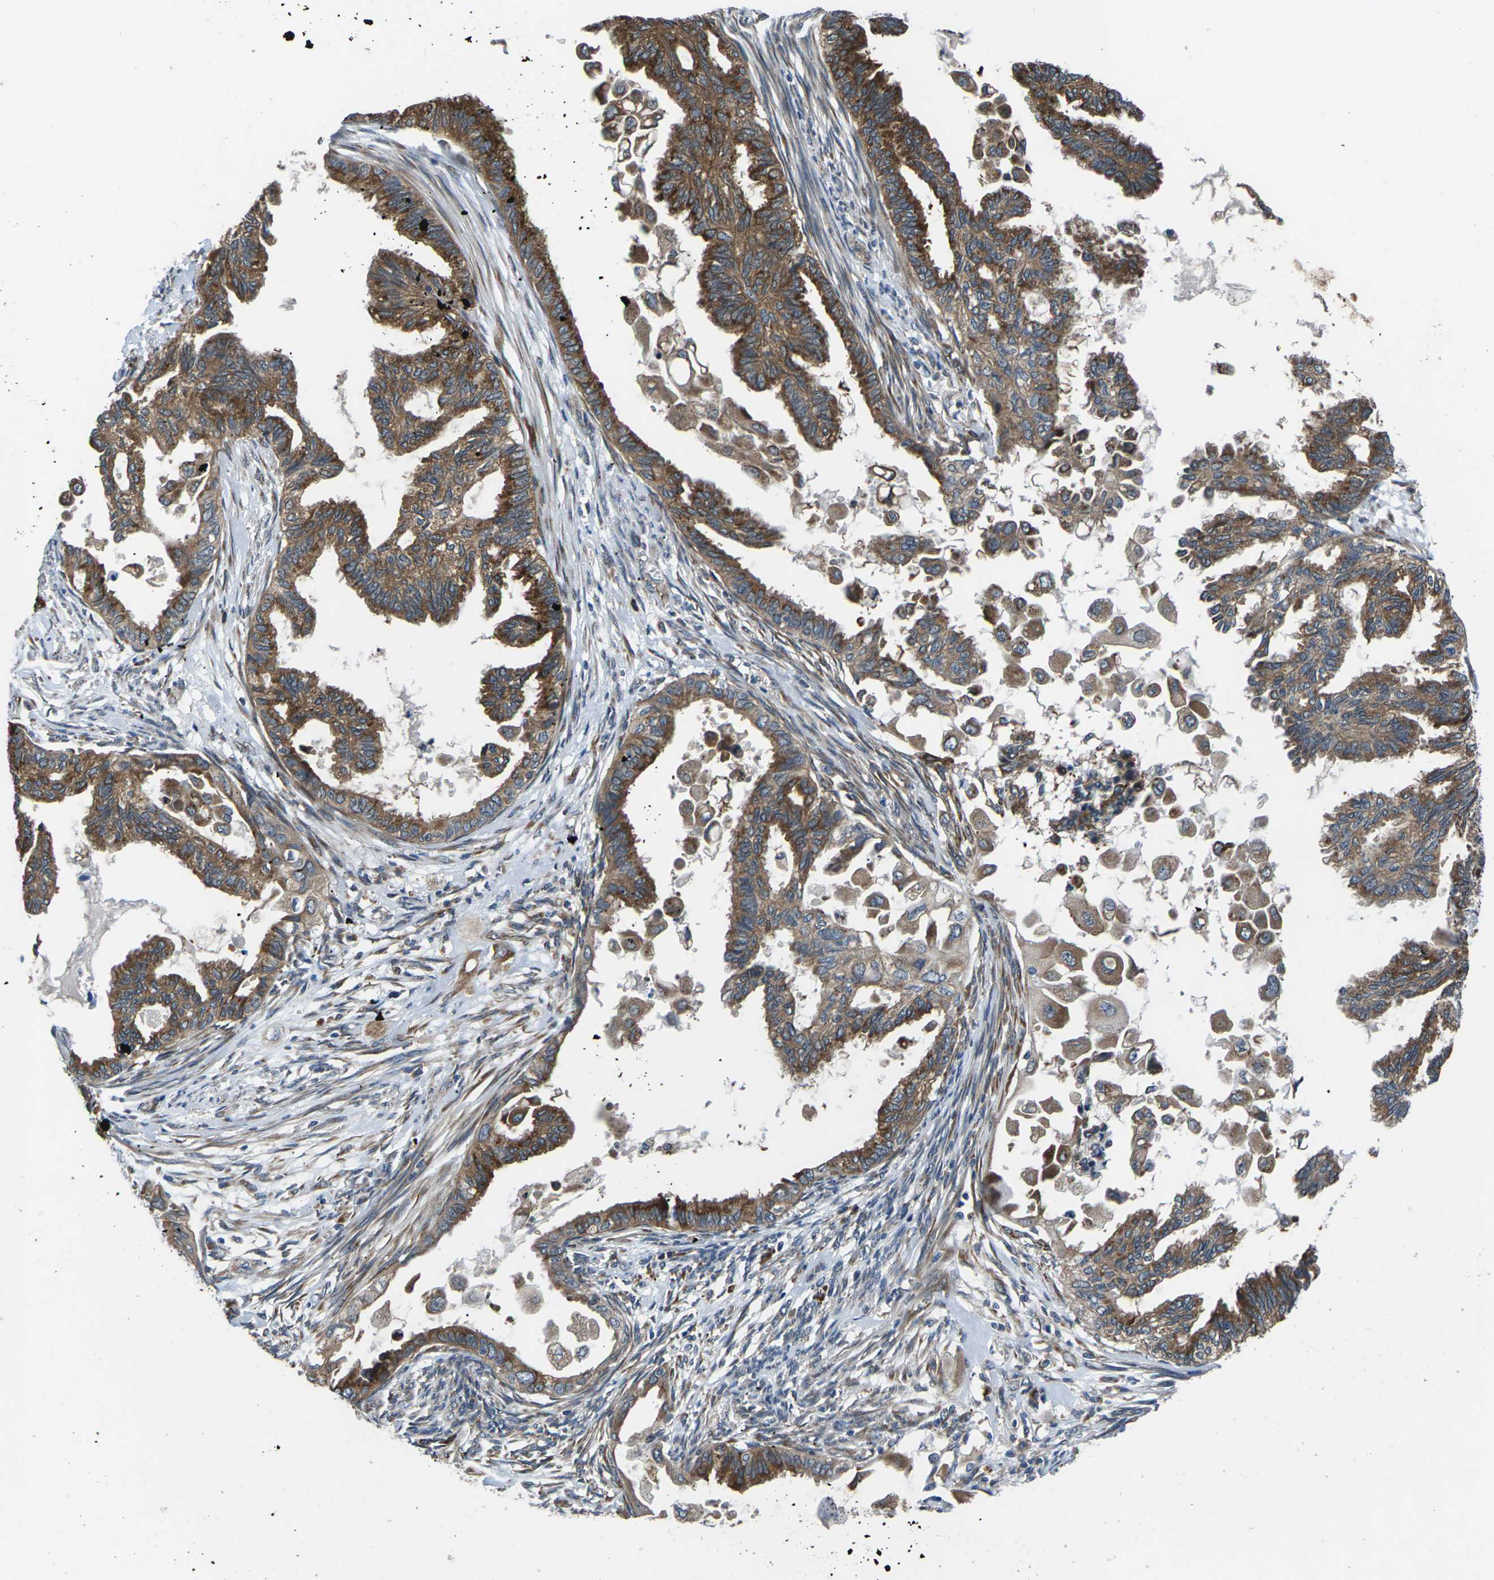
{"staining": {"intensity": "moderate", "quantity": ">75%", "location": "cytoplasmic/membranous"}, "tissue": "cervical cancer", "cell_type": "Tumor cells", "image_type": "cancer", "snomed": [{"axis": "morphology", "description": "Normal tissue, NOS"}, {"axis": "morphology", "description": "Adenocarcinoma, NOS"}, {"axis": "topography", "description": "Cervix"}, {"axis": "topography", "description": "Endometrium"}], "caption": "A photomicrograph showing moderate cytoplasmic/membranous expression in approximately >75% of tumor cells in cervical adenocarcinoma, as visualized by brown immunohistochemical staining.", "gene": "GABRP", "patient": {"sex": "female", "age": 86}}